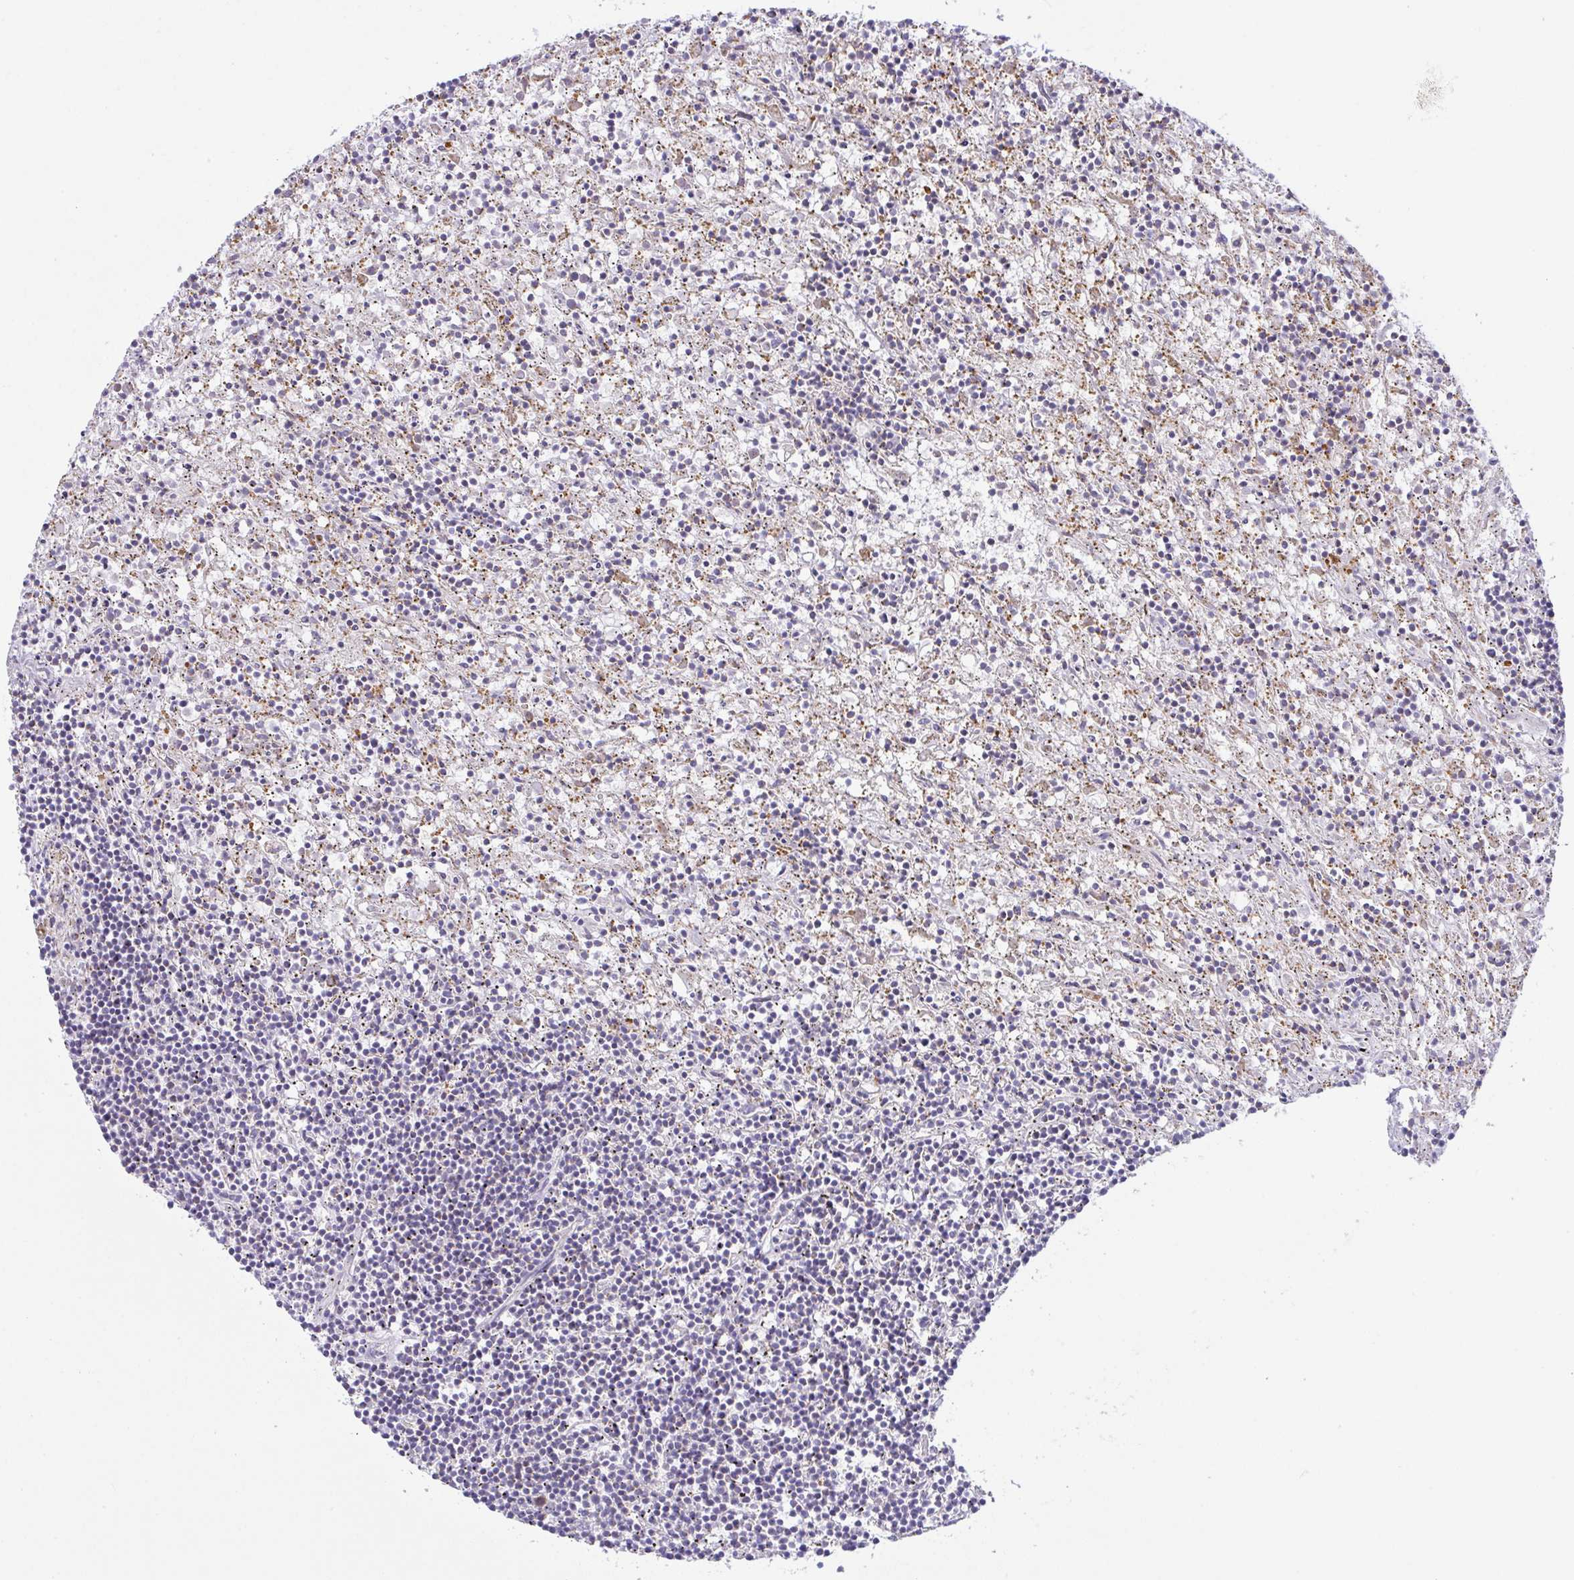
{"staining": {"intensity": "negative", "quantity": "none", "location": "none"}, "tissue": "lymphoma", "cell_type": "Tumor cells", "image_type": "cancer", "snomed": [{"axis": "morphology", "description": "Malignant lymphoma, non-Hodgkin's type, Low grade"}, {"axis": "topography", "description": "Spleen"}], "caption": "High power microscopy histopathology image of an immunohistochemistry (IHC) image of lymphoma, revealing no significant positivity in tumor cells.", "gene": "CHDH", "patient": {"sex": "male", "age": 76}}